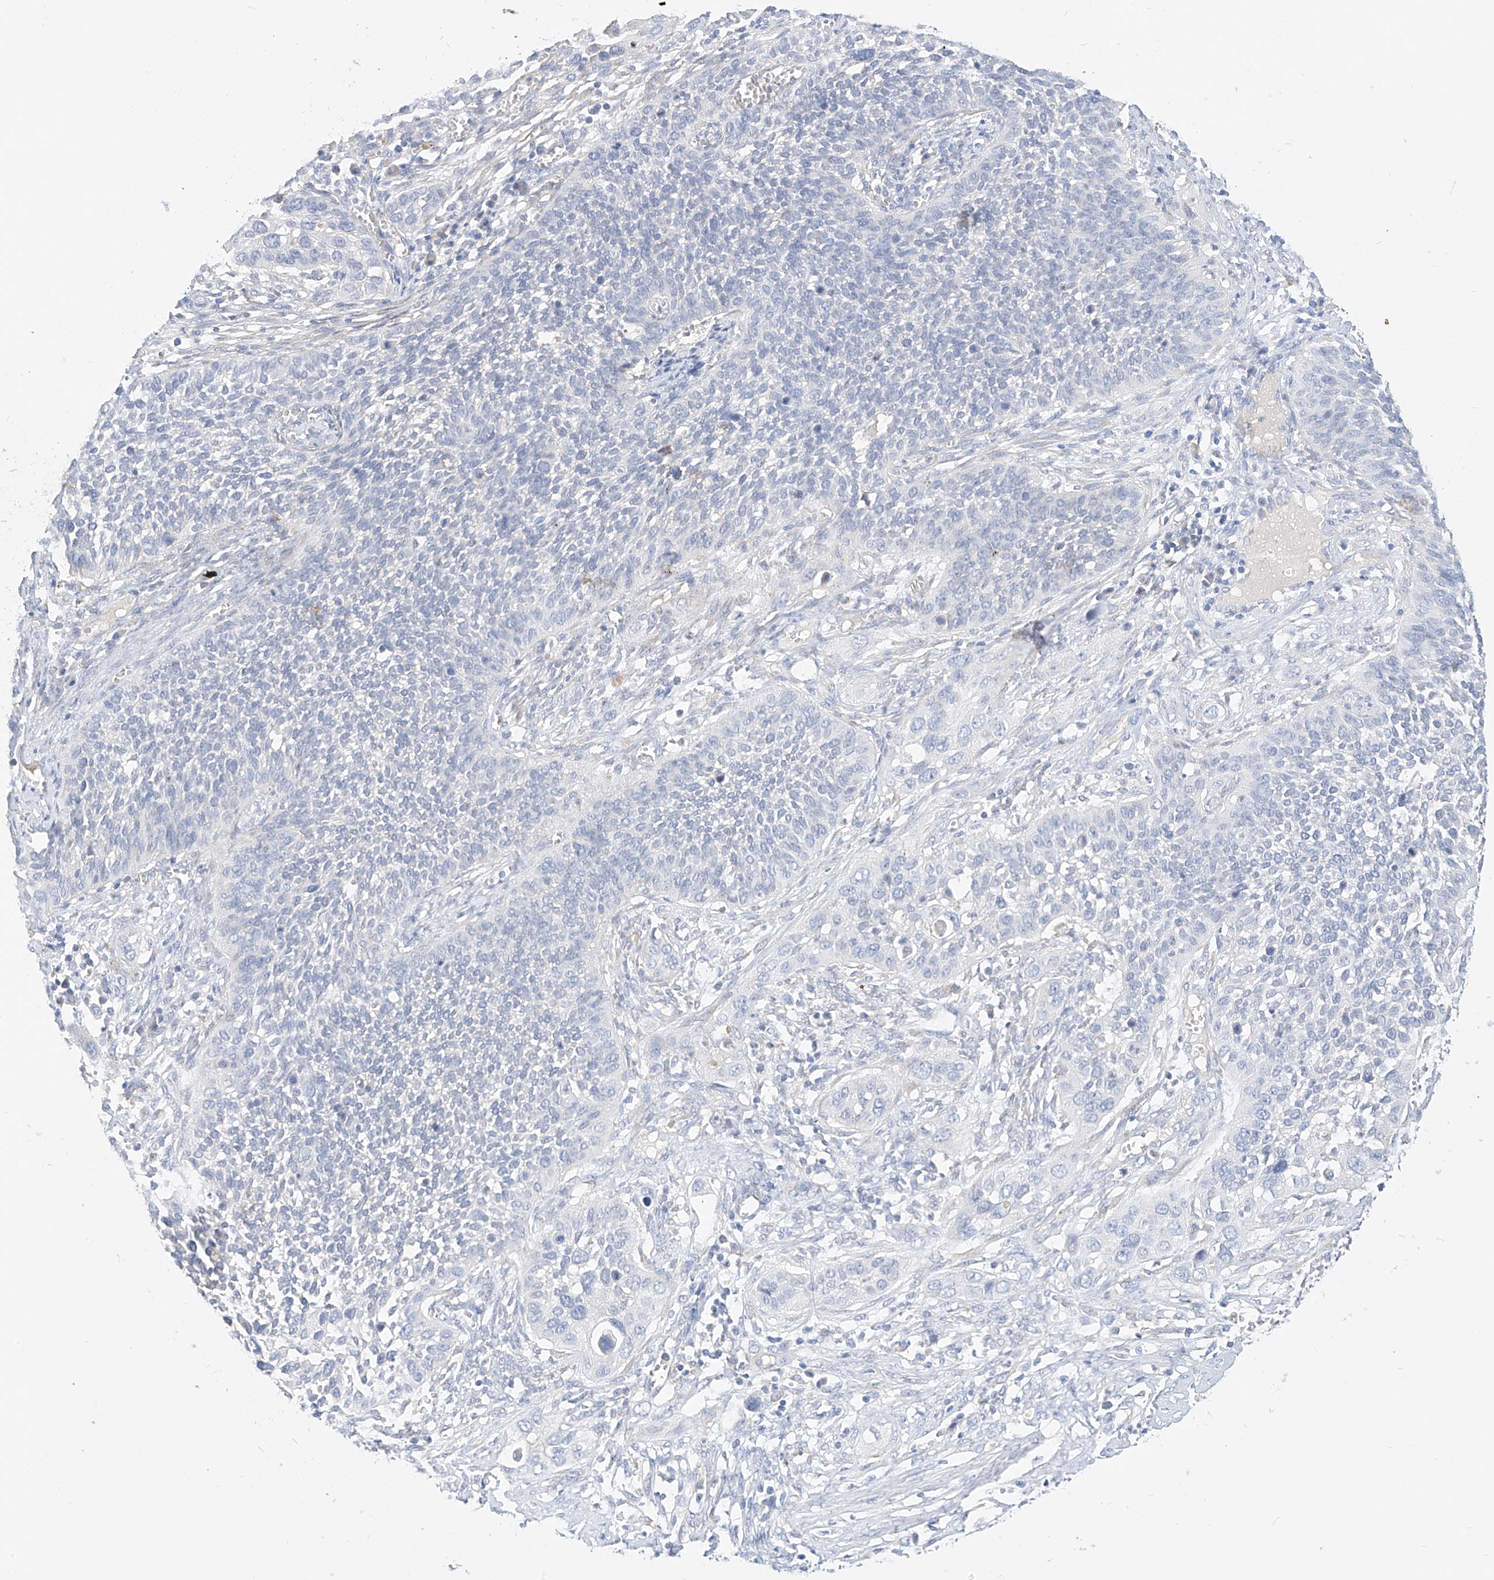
{"staining": {"intensity": "negative", "quantity": "none", "location": "none"}, "tissue": "cervical cancer", "cell_type": "Tumor cells", "image_type": "cancer", "snomed": [{"axis": "morphology", "description": "Squamous cell carcinoma, NOS"}, {"axis": "topography", "description": "Cervix"}], "caption": "Immunohistochemistry histopathology image of neoplastic tissue: squamous cell carcinoma (cervical) stained with DAB reveals no significant protein positivity in tumor cells.", "gene": "RASA2", "patient": {"sex": "female", "age": 34}}